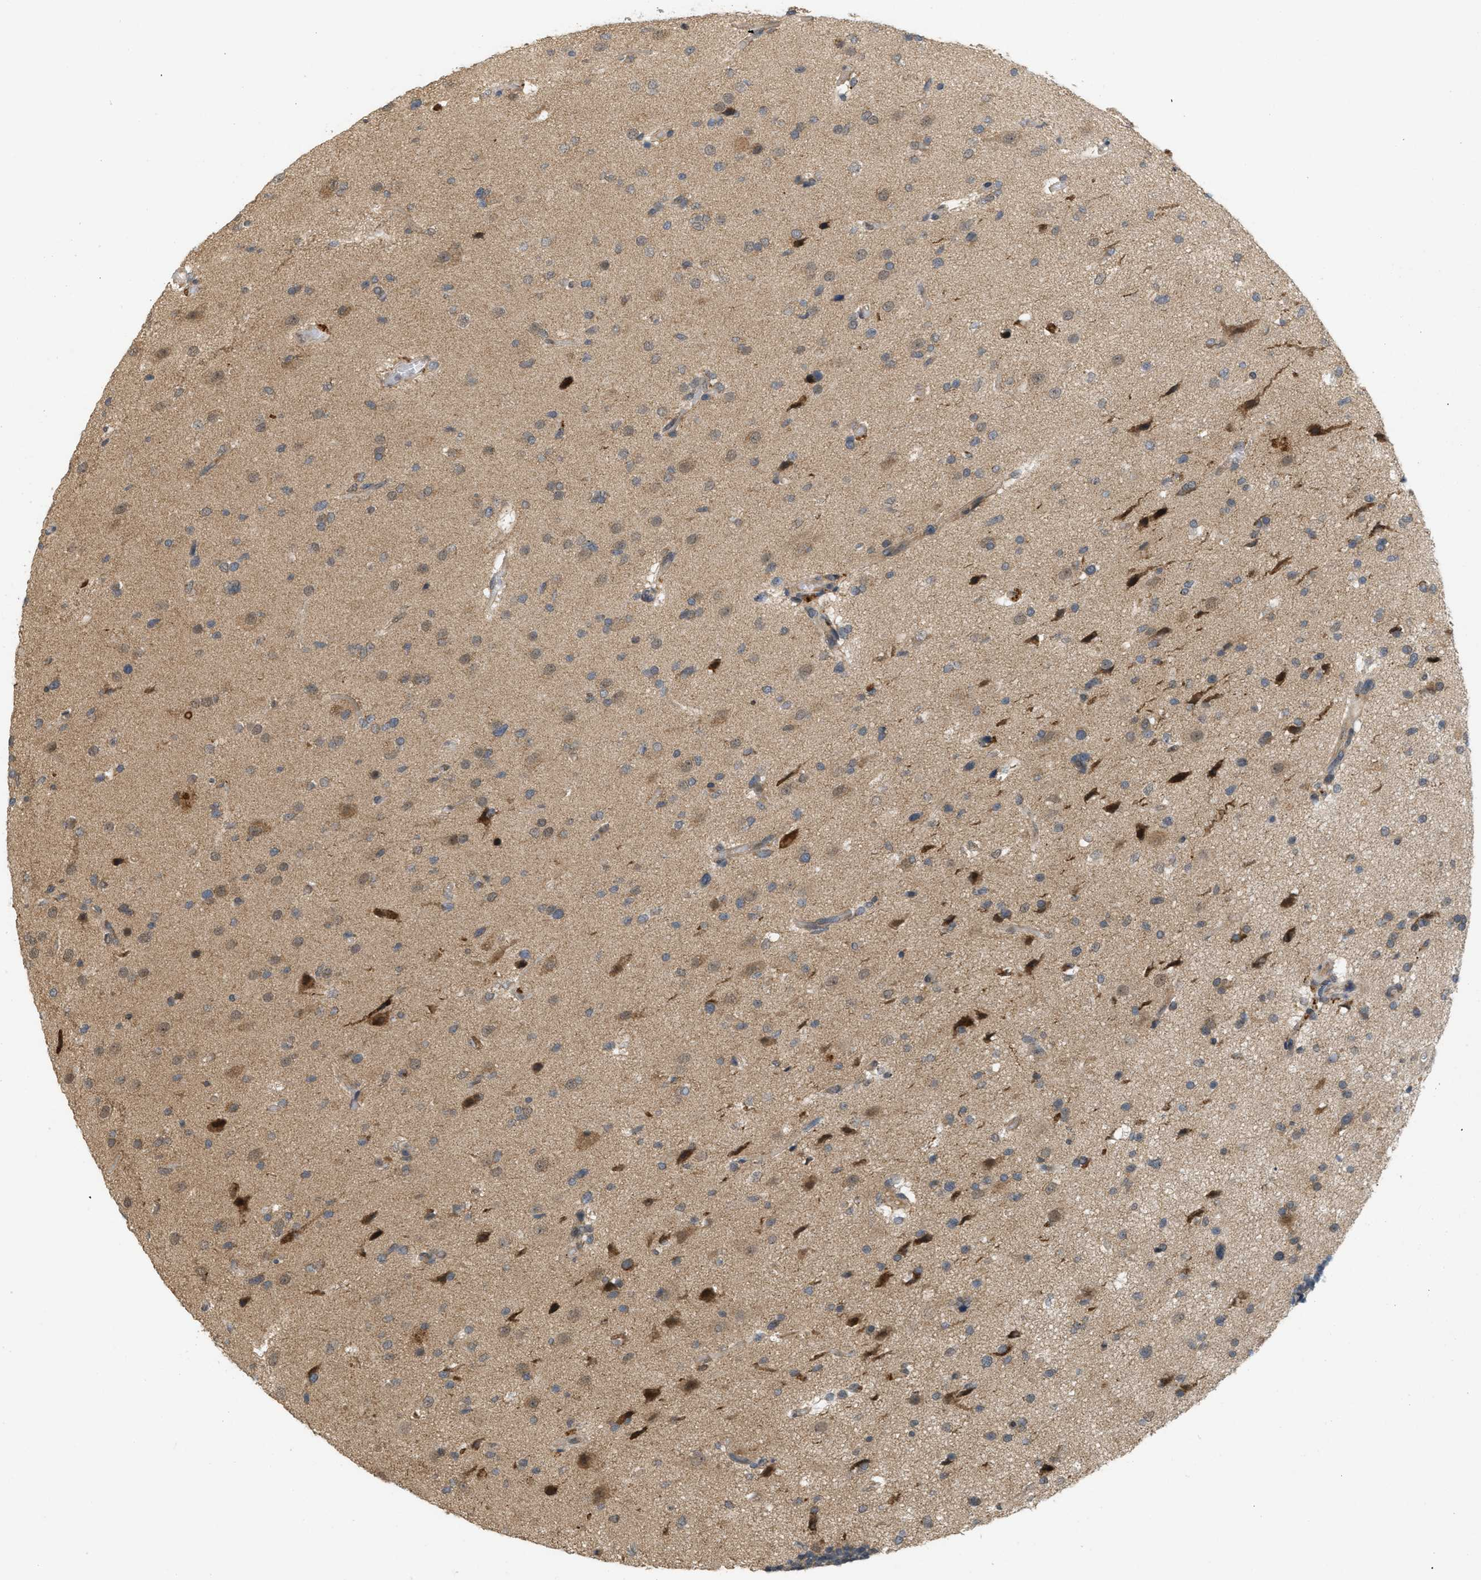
{"staining": {"intensity": "moderate", "quantity": "25%-75%", "location": "cytoplasmic/membranous"}, "tissue": "glioma", "cell_type": "Tumor cells", "image_type": "cancer", "snomed": [{"axis": "morphology", "description": "Glioma, malignant, High grade"}, {"axis": "topography", "description": "Brain"}], "caption": "Malignant glioma (high-grade) was stained to show a protein in brown. There is medium levels of moderate cytoplasmic/membranous expression in approximately 25%-75% of tumor cells.", "gene": "PRKD1", "patient": {"sex": "male", "age": 33}}